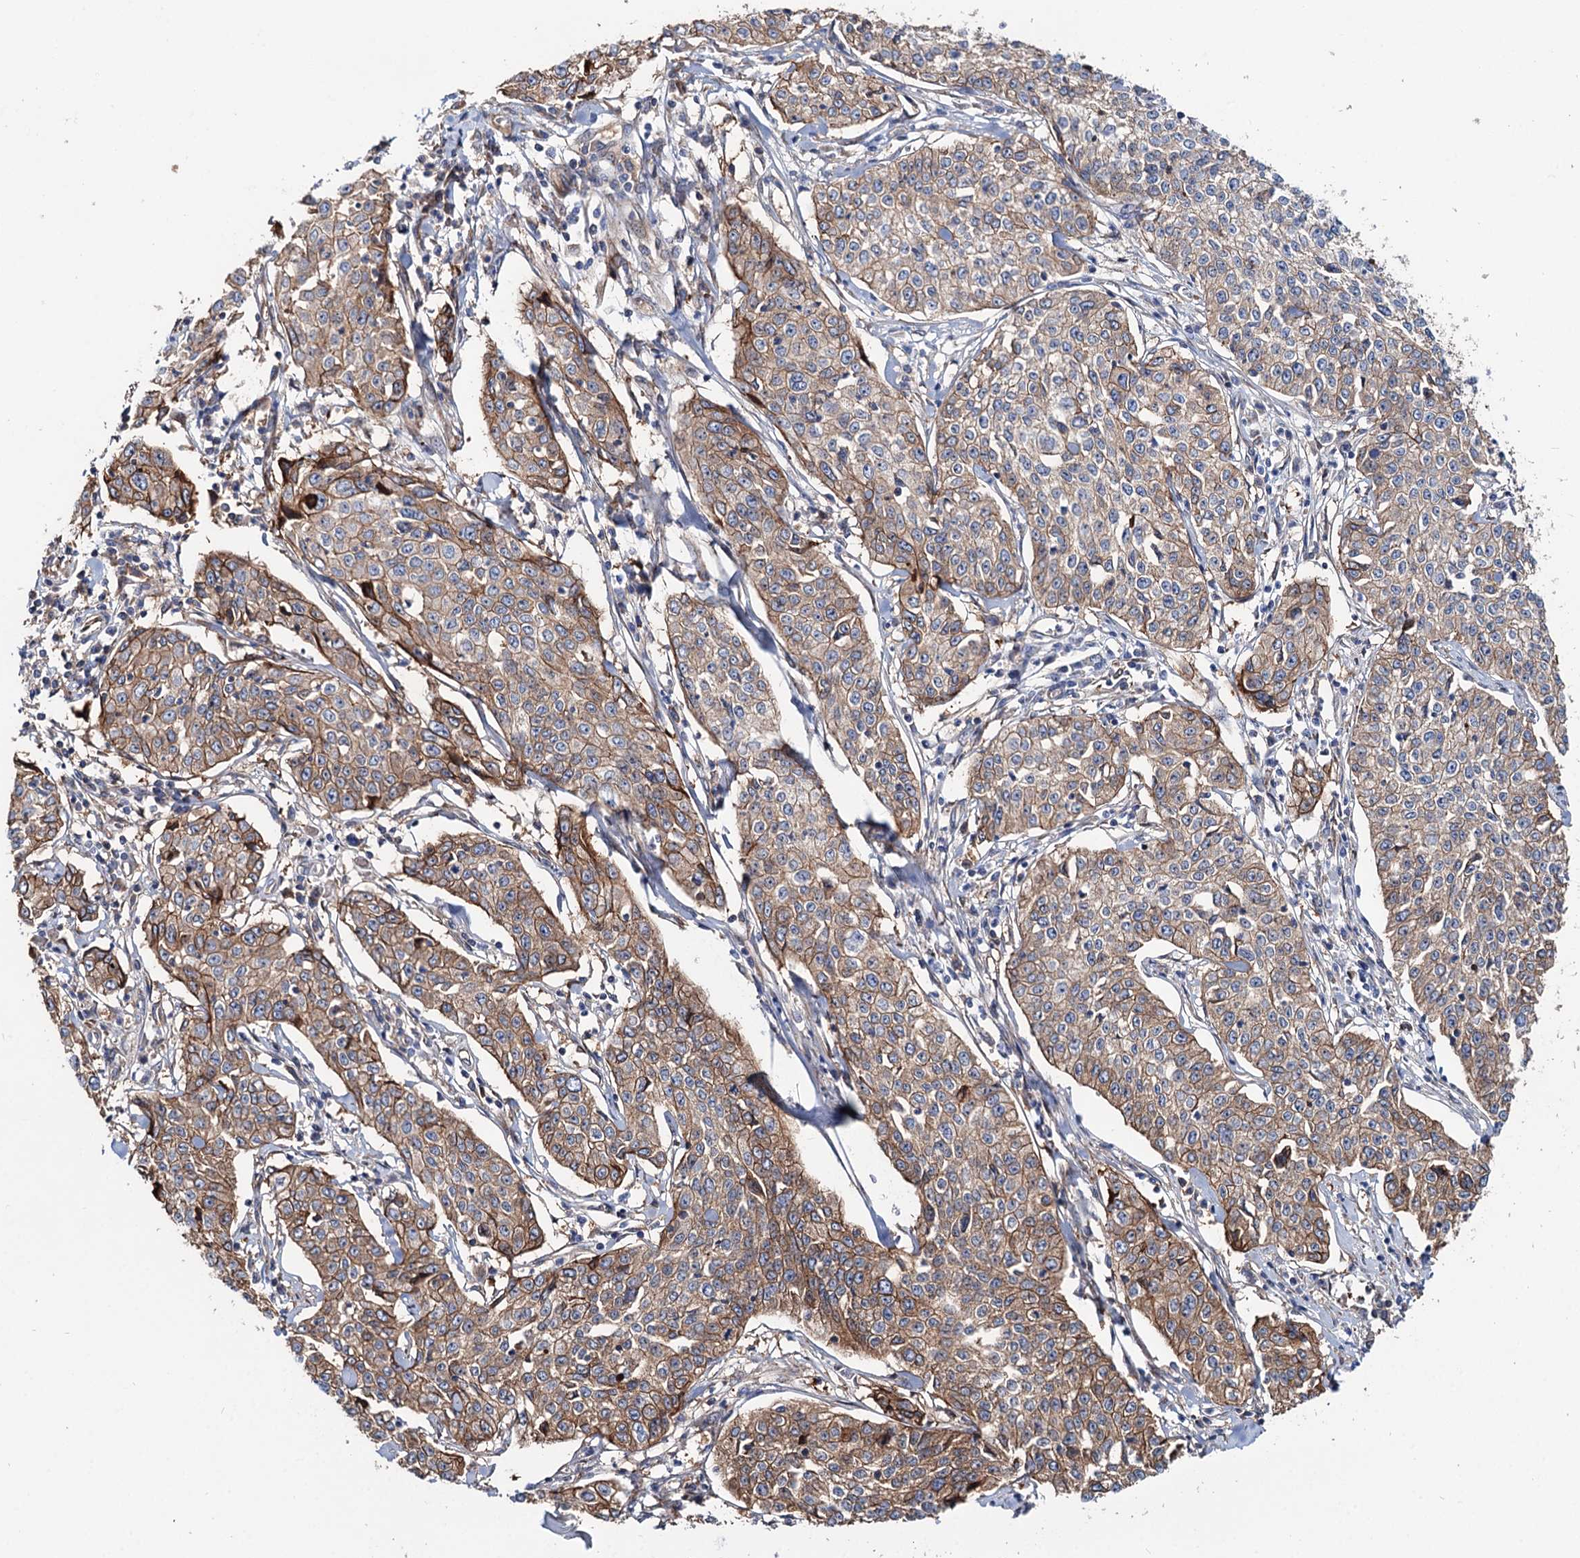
{"staining": {"intensity": "moderate", "quantity": ">75%", "location": "cytoplasmic/membranous"}, "tissue": "cervical cancer", "cell_type": "Tumor cells", "image_type": "cancer", "snomed": [{"axis": "morphology", "description": "Squamous cell carcinoma, NOS"}, {"axis": "topography", "description": "Cervix"}], "caption": "An image of cervical cancer stained for a protein exhibits moderate cytoplasmic/membranous brown staining in tumor cells.", "gene": "PTDSS2", "patient": {"sex": "female", "age": 35}}